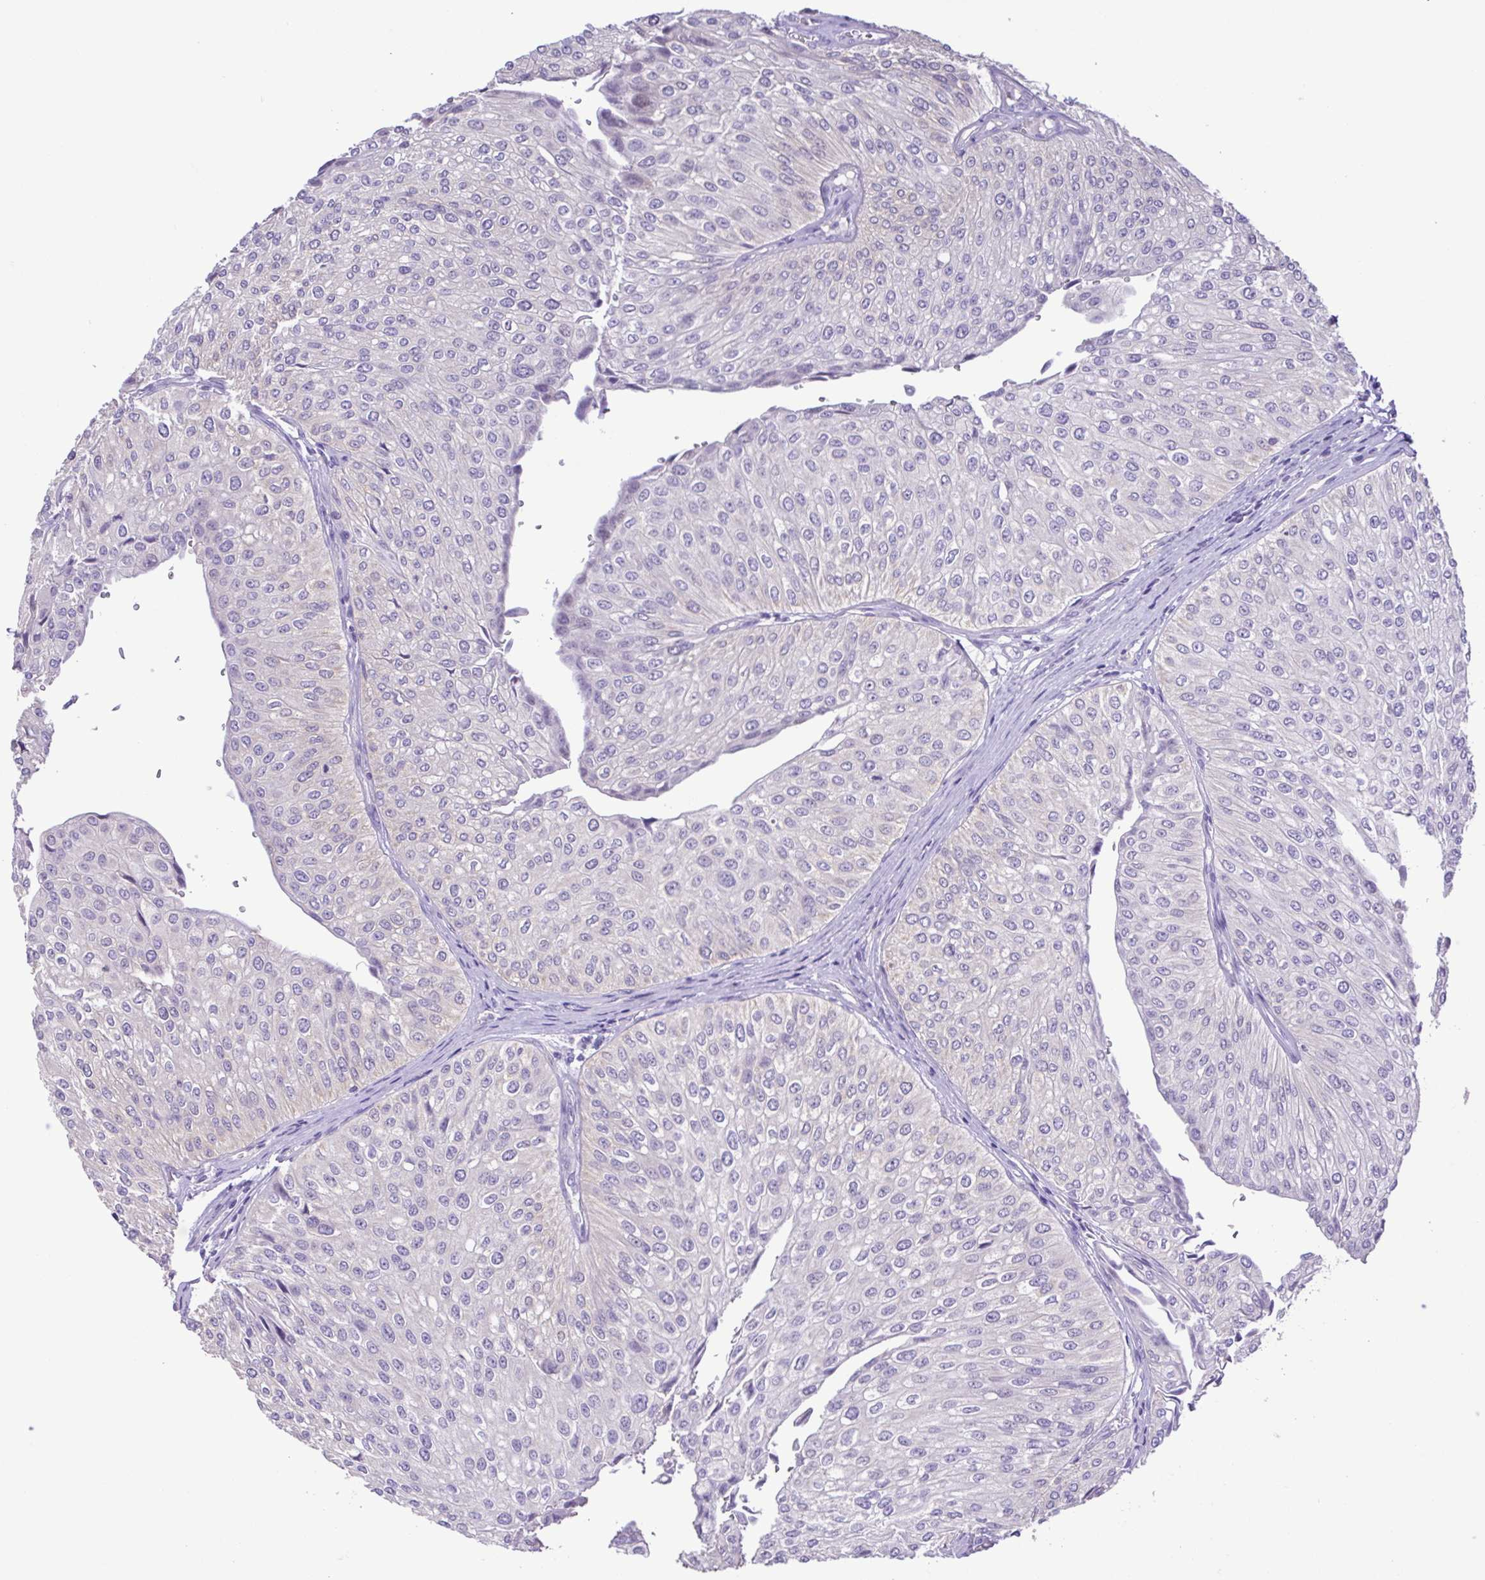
{"staining": {"intensity": "negative", "quantity": "none", "location": "none"}, "tissue": "urothelial cancer", "cell_type": "Tumor cells", "image_type": "cancer", "snomed": [{"axis": "morphology", "description": "Urothelial carcinoma, NOS"}, {"axis": "topography", "description": "Urinary bladder"}], "caption": "Photomicrograph shows no protein expression in tumor cells of transitional cell carcinoma tissue. (DAB IHC visualized using brightfield microscopy, high magnification).", "gene": "CYP17A1", "patient": {"sex": "male", "age": 67}}